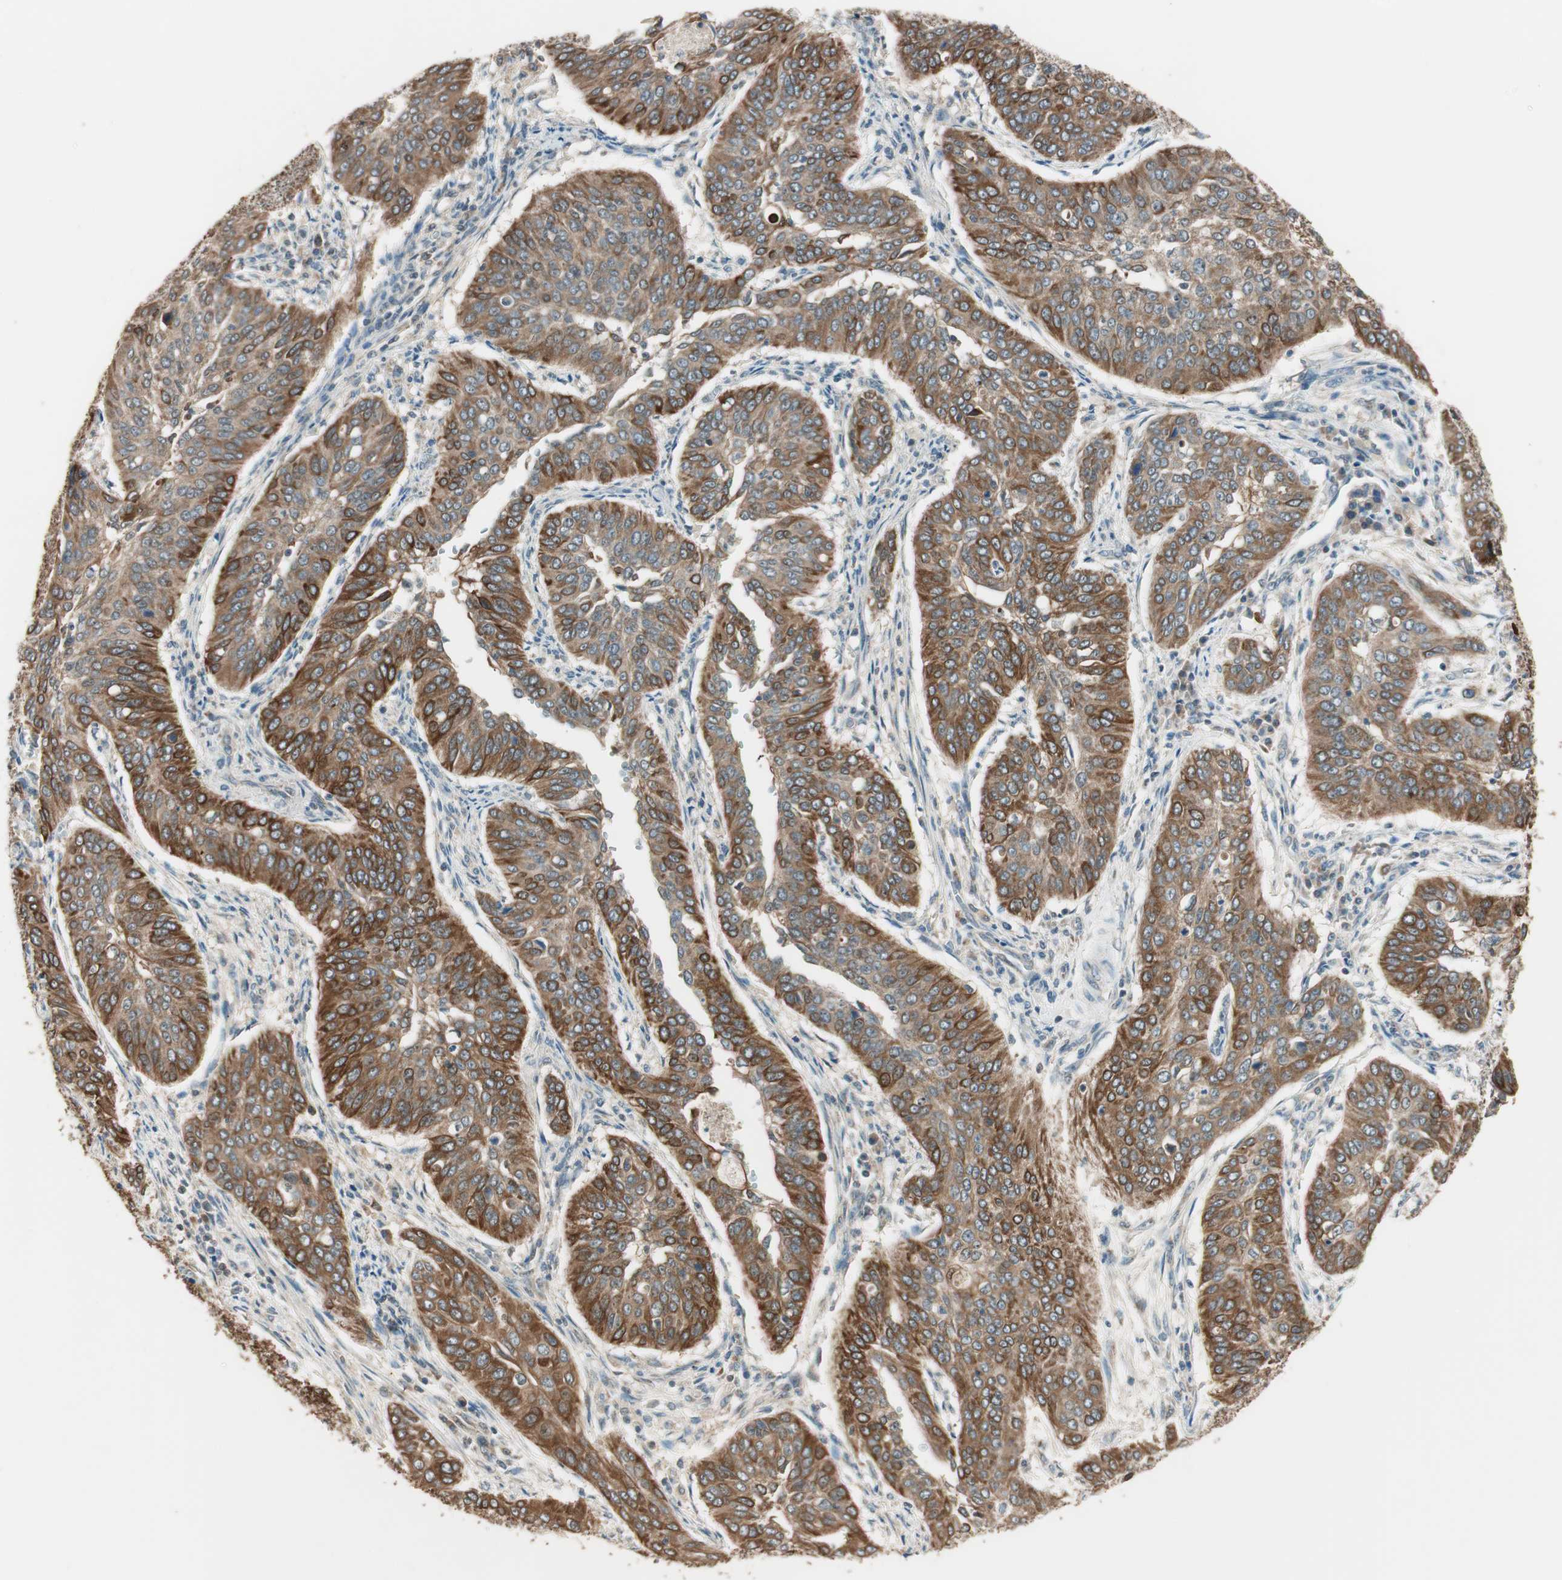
{"staining": {"intensity": "strong", "quantity": ">75%", "location": "cytoplasmic/membranous"}, "tissue": "cervical cancer", "cell_type": "Tumor cells", "image_type": "cancer", "snomed": [{"axis": "morphology", "description": "Normal tissue, NOS"}, {"axis": "morphology", "description": "Squamous cell carcinoma, NOS"}, {"axis": "topography", "description": "Cervix"}], "caption": "Immunohistochemical staining of human cervical squamous cell carcinoma shows high levels of strong cytoplasmic/membranous positivity in approximately >75% of tumor cells.", "gene": "TRIM21", "patient": {"sex": "female", "age": 39}}